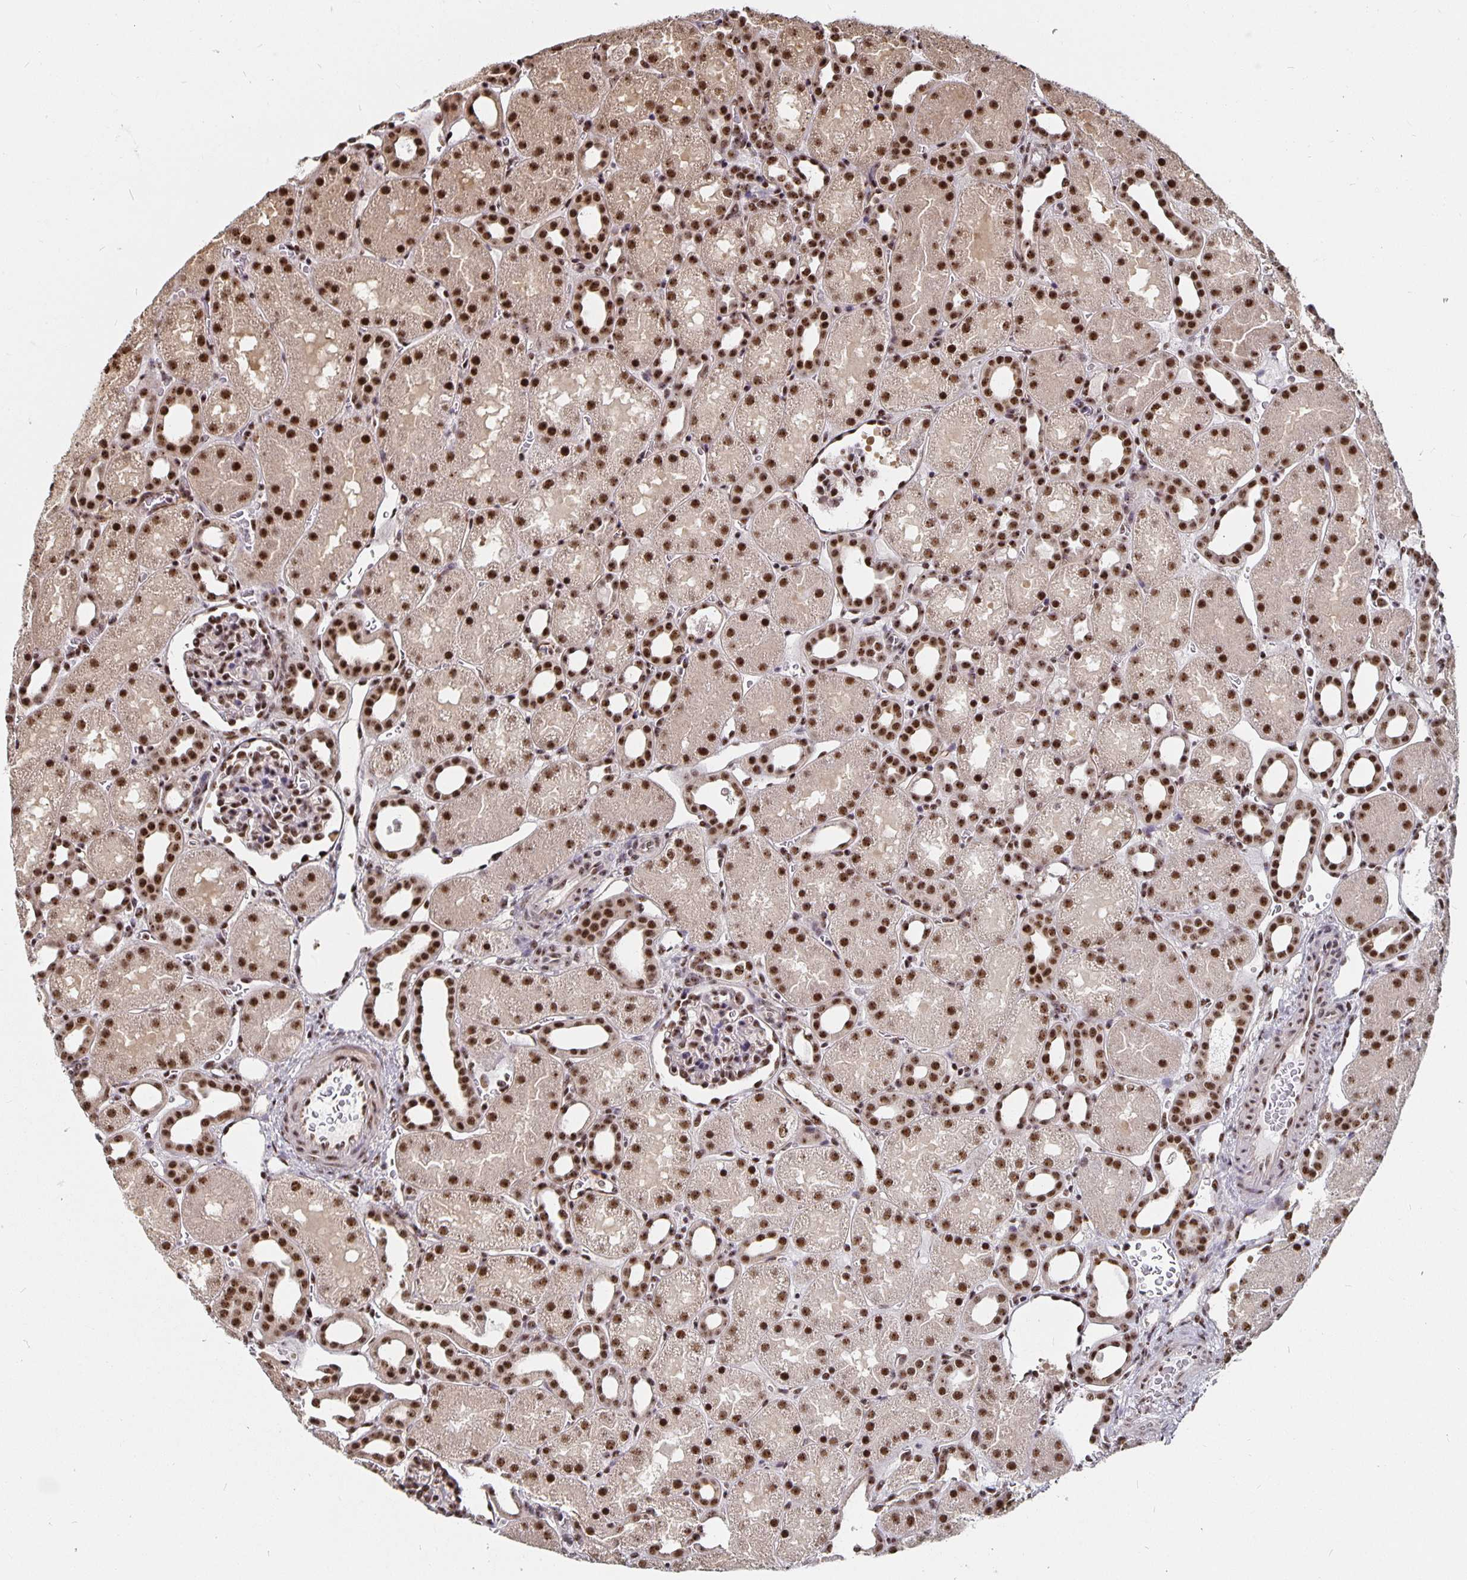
{"staining": {"intensity": "strong", "quantity": ">75%", "location": "nuclear"}, "tissue": "kidney", "cell_type": "Cells in glomeruli", "image_type": "normal", "snomed": [{"axis": "morphology", "description": "Normal tissue, NOS"}, {"axis": "topography", "description": "Kidney"}], "caption": "Immunohistochemical staining of normal human kidney exhibits strong nuclear protein expression in about >75% of cells in glomeruli.", "gene": "LAS1L", "patient": {"sex": "male", "age": 2}}